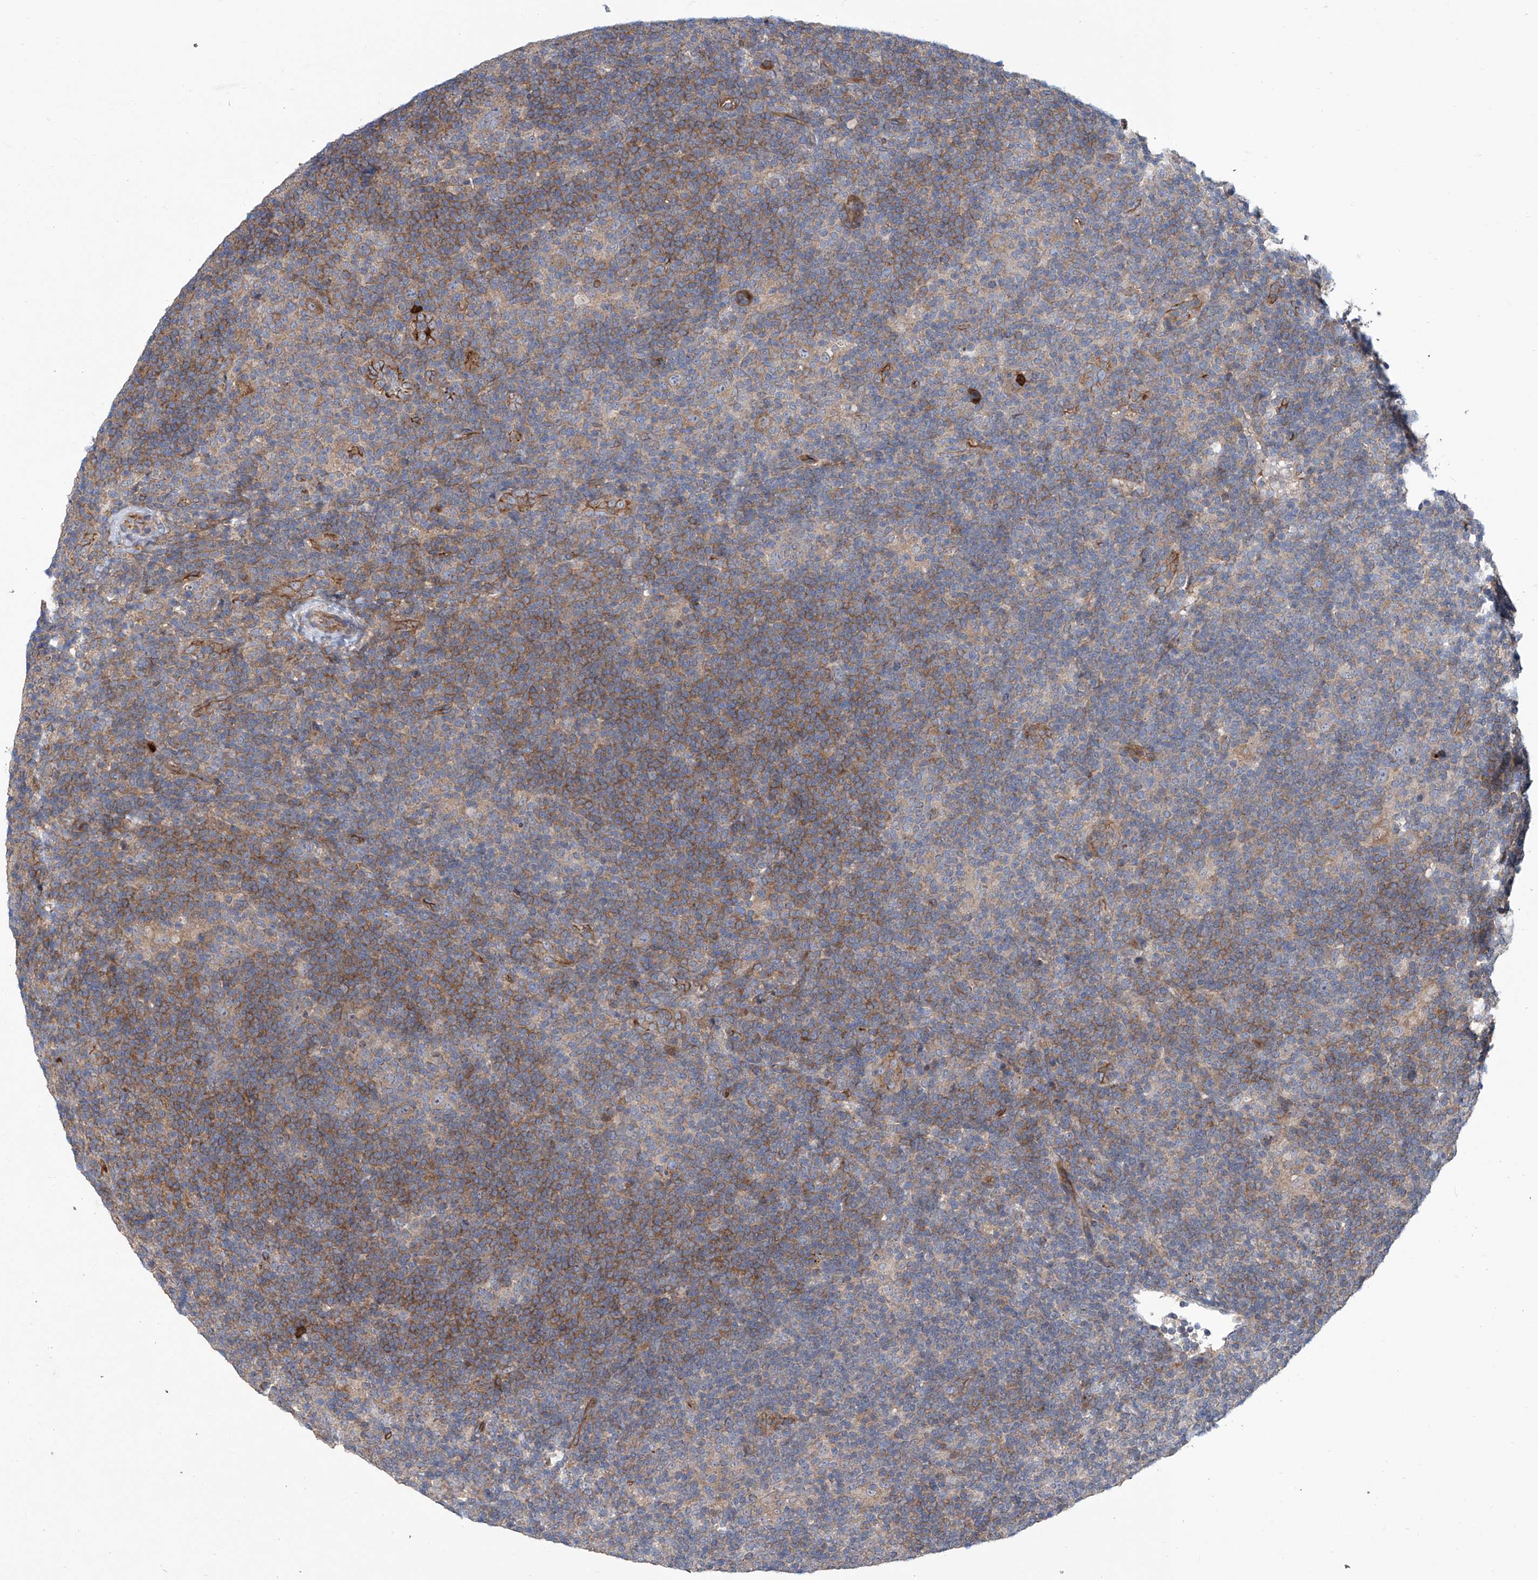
{"staining": {"intensity": "weak", "quantity": "25%-75%", "location": "cytoplasmic/membranous"}, "tissue": "lymphoma", "cell_type": "Tumor cells", "image_type": "cancer", "snomed": [{"axis": "morphology", "description": "Hodgkin's disease, NOS"}, {"axis": "topography", "description": "Lymph node"}], "caption": "Hodgkin's disease stained with immunohistochemistry (IHC) exhibits weak cytoplasmic/membranous expression in about 25%-75% of tumor cells.", "gene": "EIF2D", "patient": {"sex": "female", "age": 57}}